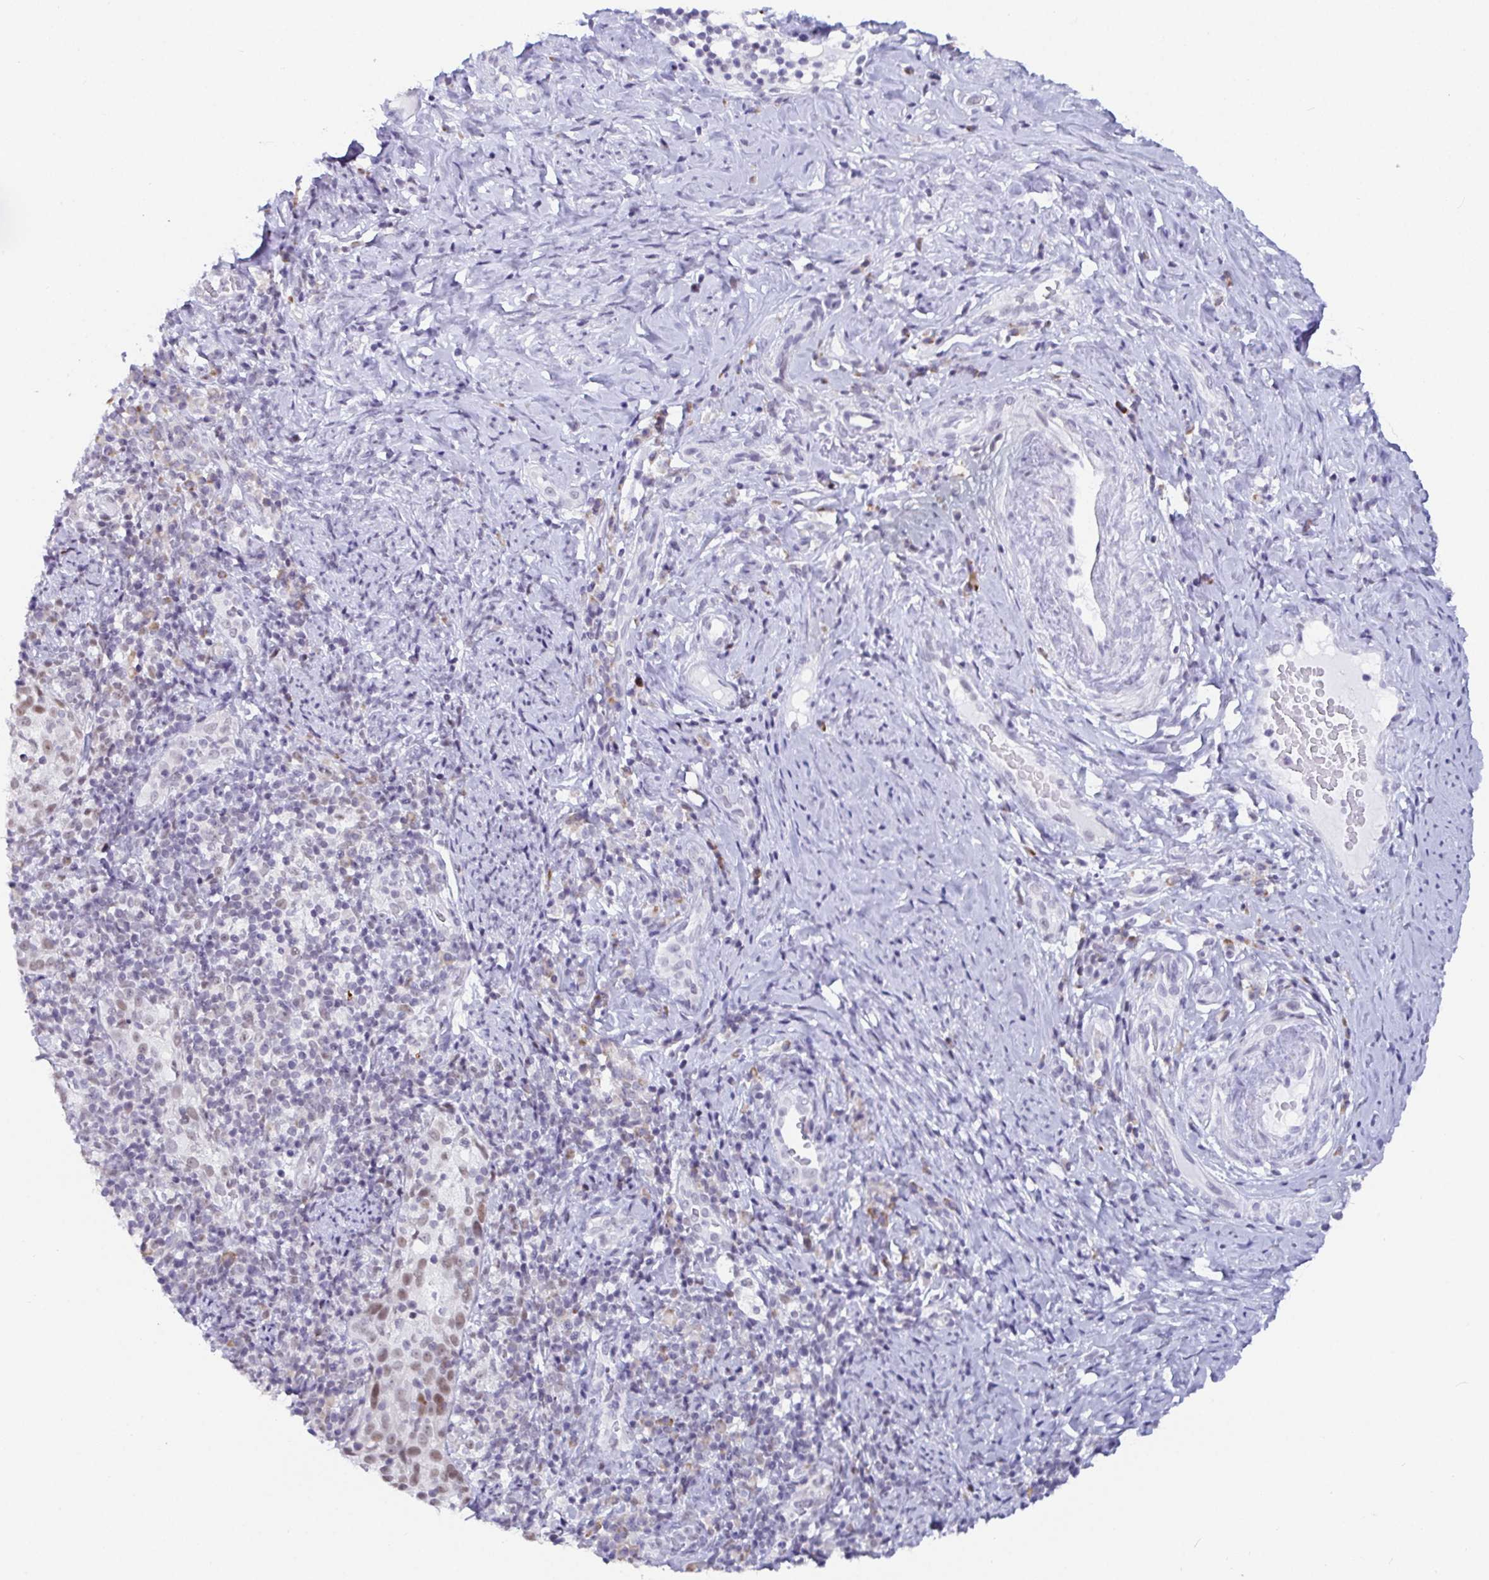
{"staining": {"intensity": "moderate", "quantity": "<25%", "location": "nuclear"}, "tissue": "cervical cancer", "cell_type": "Tumor cells", "image_type": "cancer", "snomed": [{"axis": "morphology", "description": "Squamous cell carcinoma, NOS"}, {"axis": "topography", "description": "Cervix"}], "caption": "Immunohistochemistry (IHC) histopathology image of neoplastic tissue: human cervical cancer stained using immunohistochemistry reveals low levels of moderate protein expression localized specifically in the nuclear of tumor cells, appearing as a nuclear brown color.", "gene": "WDR72", "patient": {"sex": "female", "age": 75}}